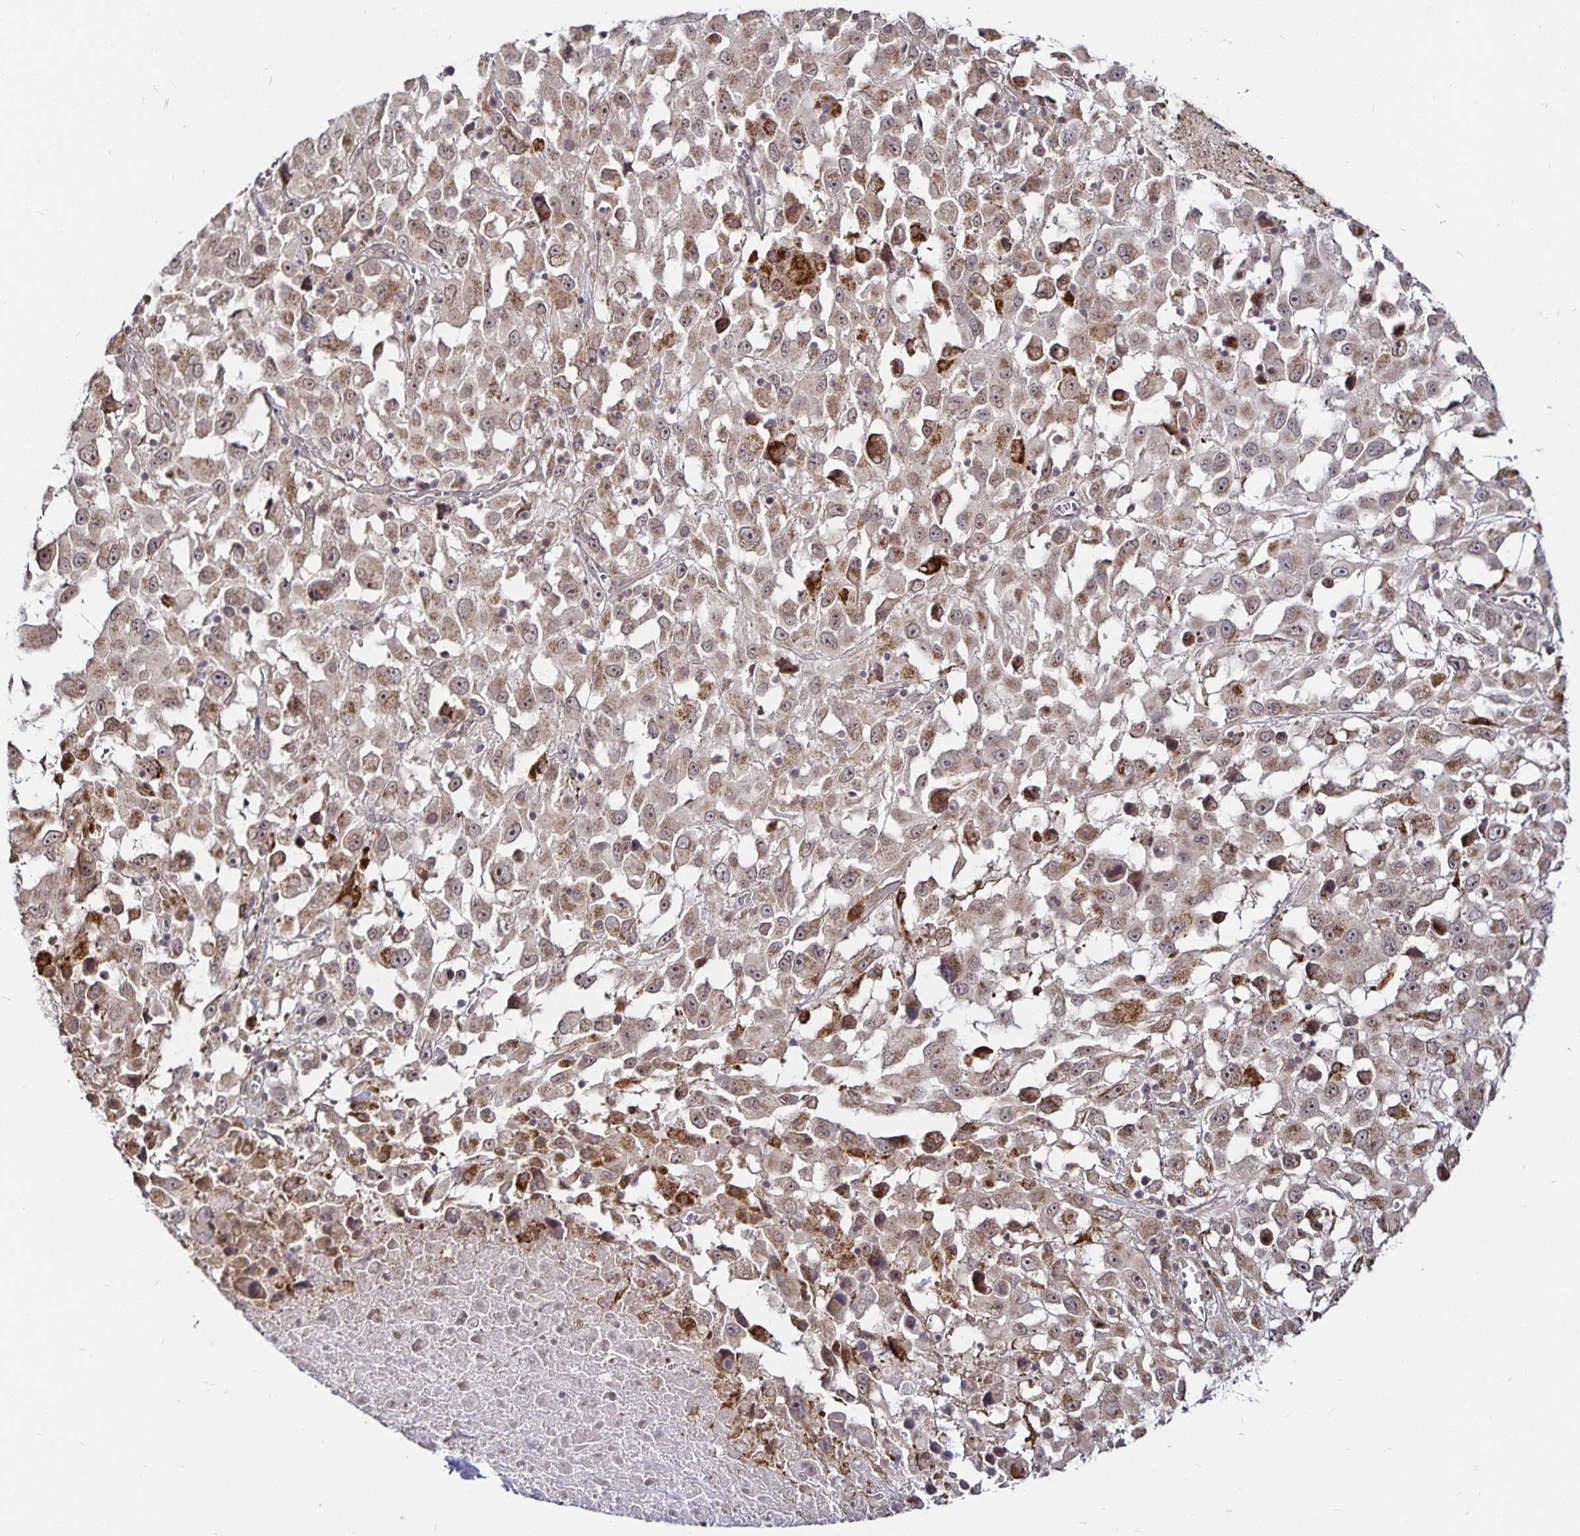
{"staining": {"intensity": "weak", "quantity": ">75%", "location": "cytoplasmic/membranous,nuclear"}, "tissue": "melanoma", "cell_type": "Tumor cells", "image_type": "cancer", "snomed": [{"axis": "morphology", "description": "Malignant melanoma, Metastatic site"}, {"axis": "topography", "description": "Soft tissue"}], "caption": "Protein expression analysis of malignant melanoma (metastatic site) exhibits weak cytoplasmic/membranous and nuclear expression in approximately >75% of tumor cells.", "gene": "CYP27A1", "patient": {"sex": "male", "age": 50}}